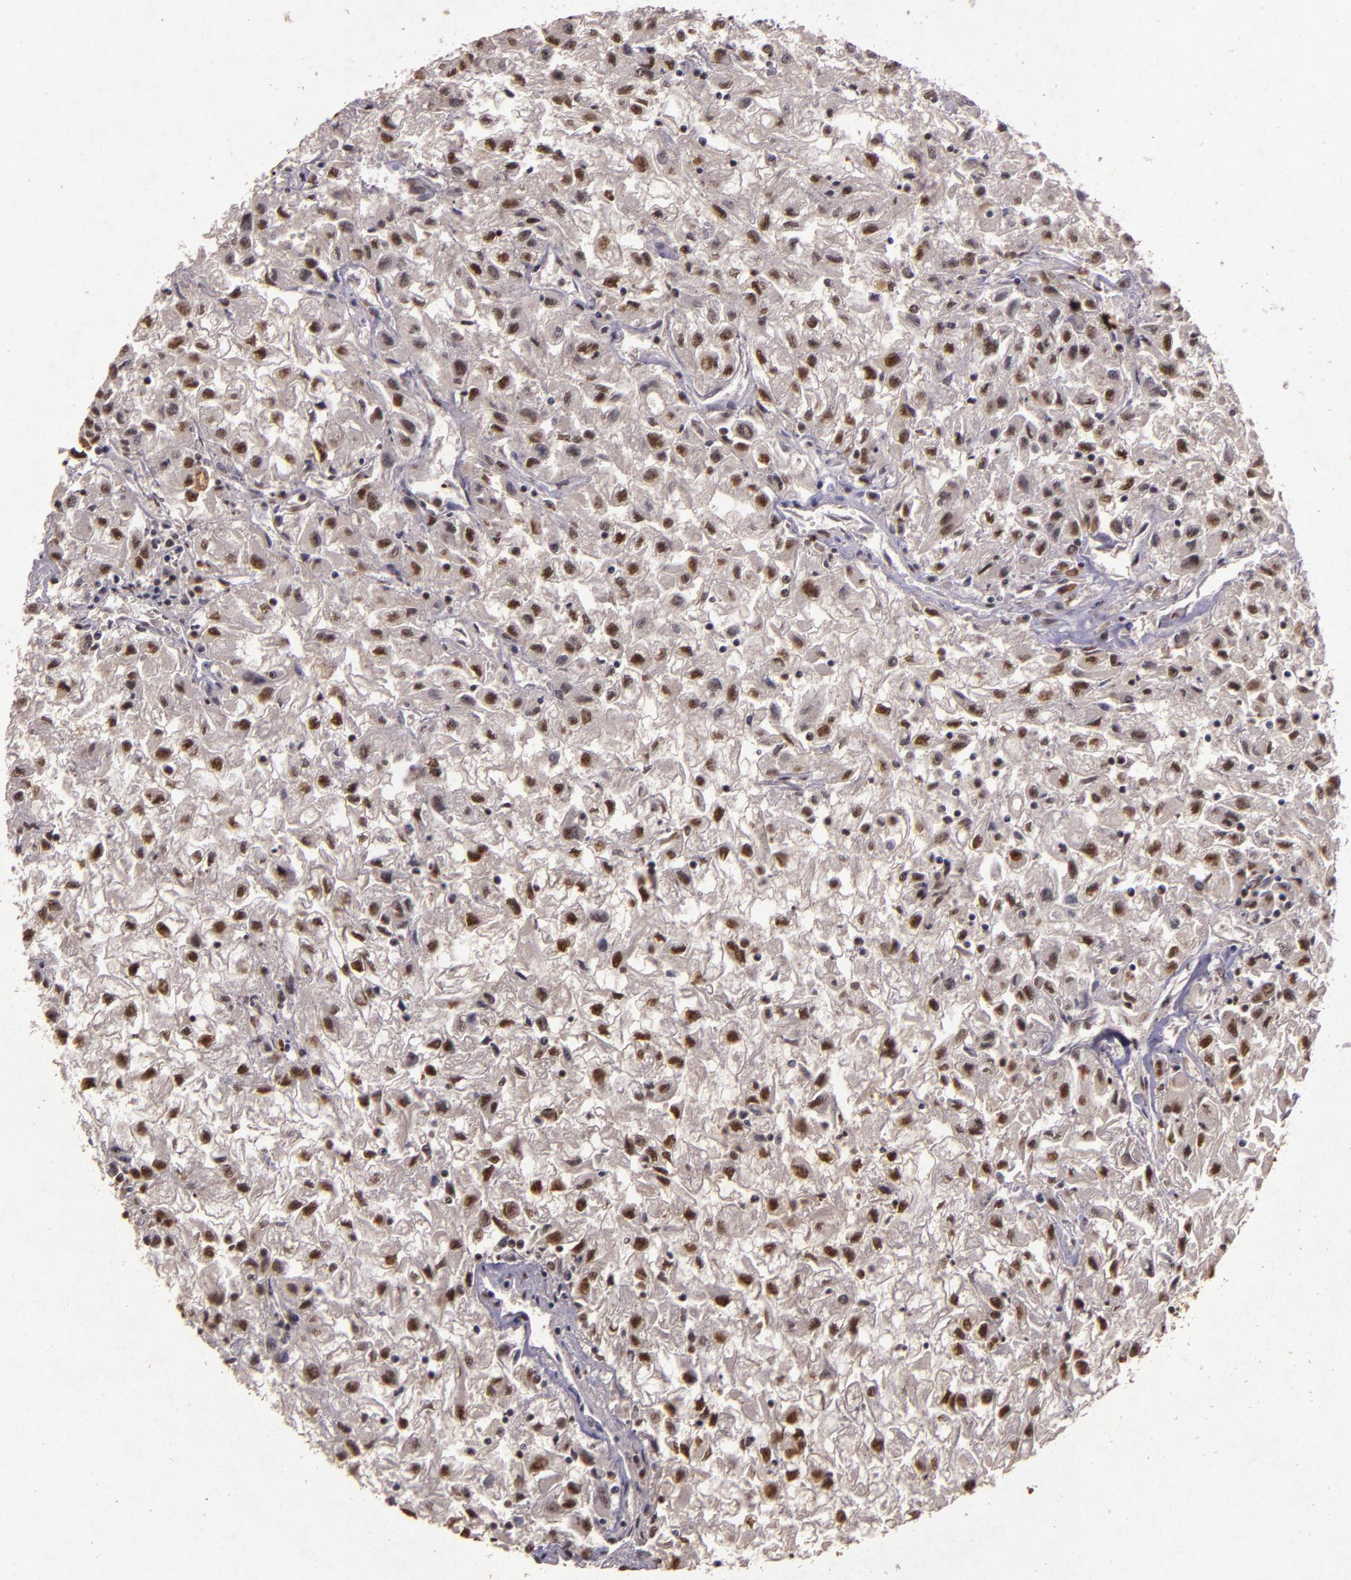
{"staining": {"intensity": "weak", "quantity": ">75%", "location": "nuclear"}, "tissue": "renal cancer", "cell_type": "Tumor cells", "image_type": "cancer", "snomed": [{"axis": "morphology", "description": "Adenocarcinoma, NOS"}, {"axis": "topography", "description": "Kidney"}], "caption": "Tumor cells exhibit low levels of weak nuclear positivity in about >75% of cells in human renal adenocarcinoma.", "gene": "CBX3", "patient": {"sex": "male", "age": 59}}